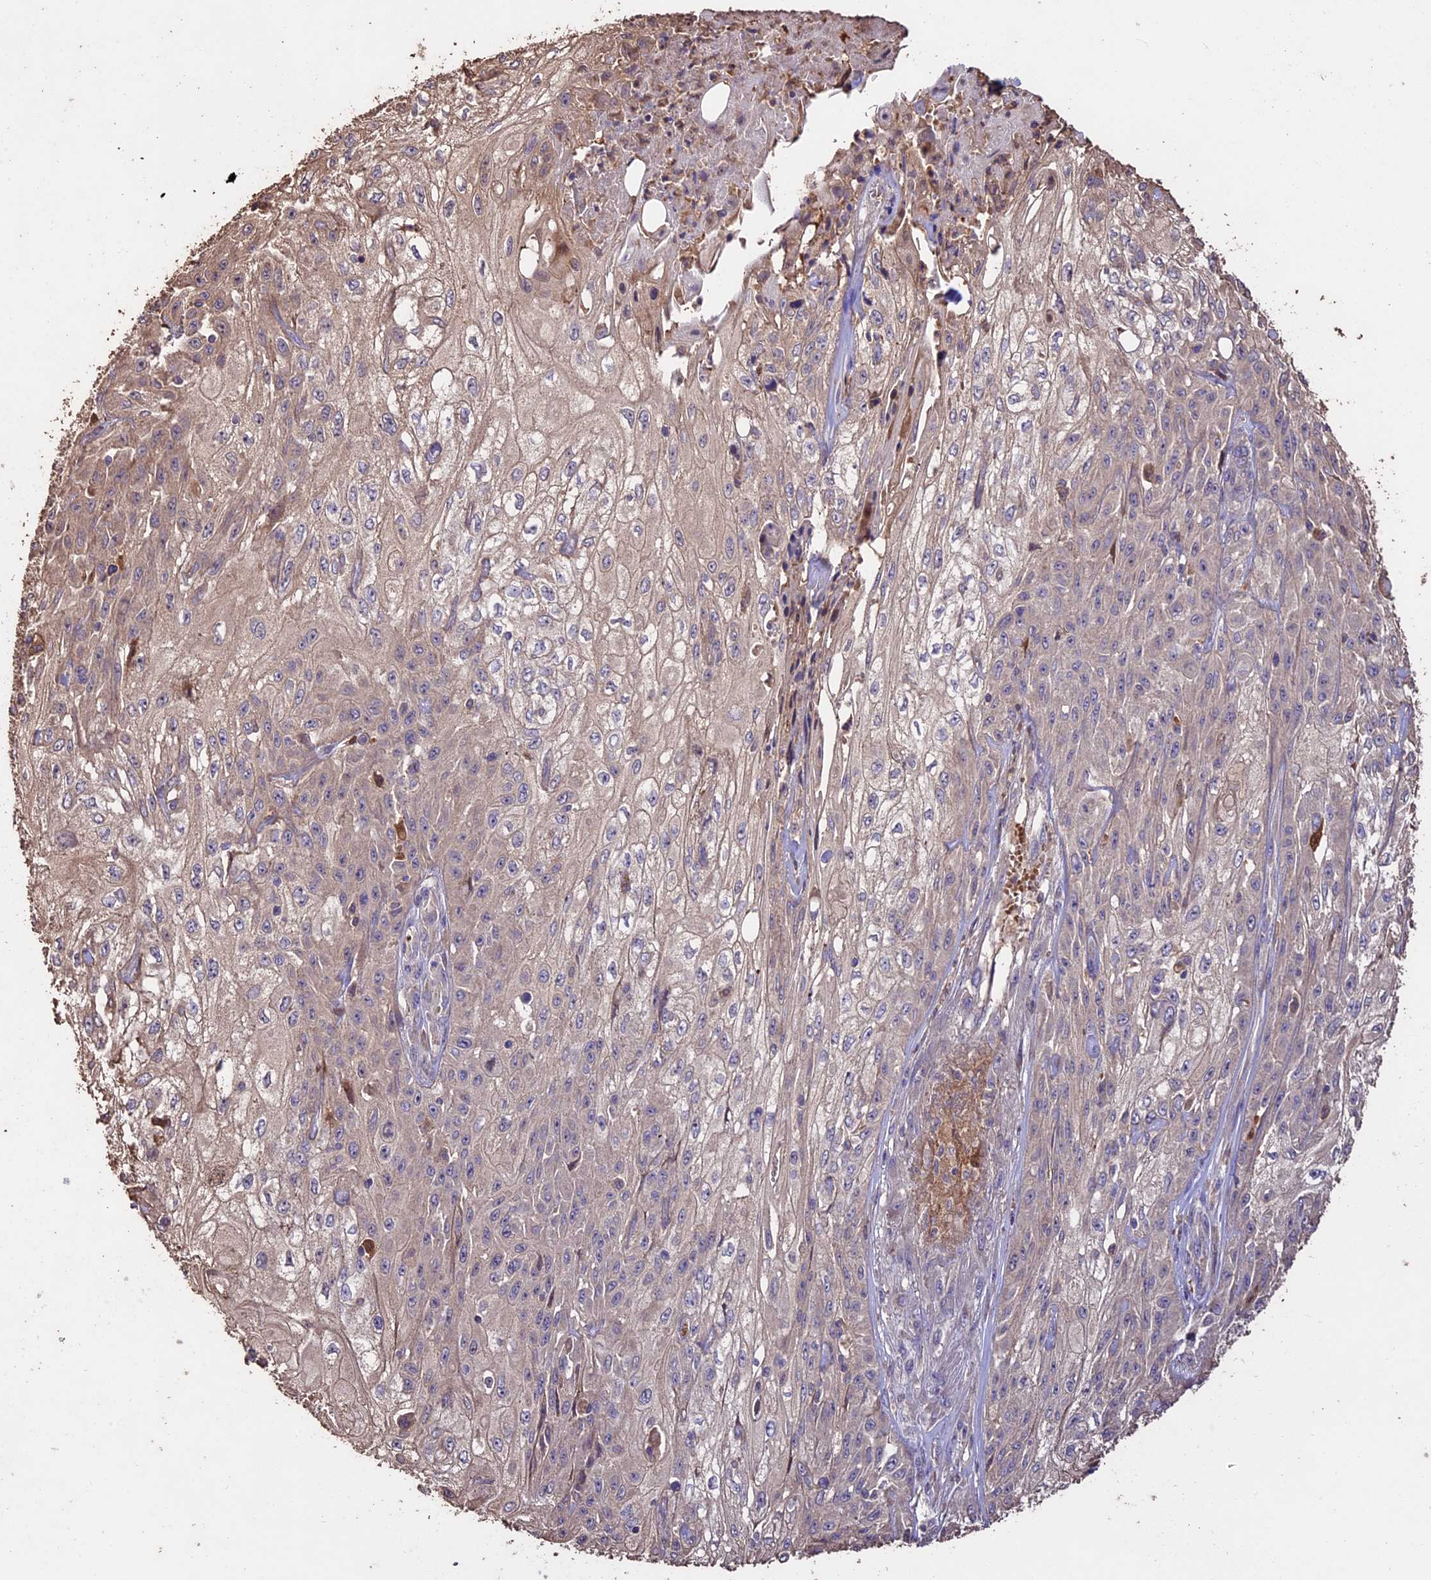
{"staining": {"intensity": "negative", "quantity": "none", "location": "none"}, "tissue": "skin cancer", "cell_type": "Tumor cells", "image_type": "cancer", "snomed": [{"axis": "morphology", "description": "Squamous cell carcinoma, NOS"}, {"axis": "morphology", "description": "Squamous cell carcinoma, metastatic, NOS"}, {"axis": "topography", "description": "Skin"}, {"axis": "topography", "description": "Lymph node"}], "caption": "Immunohistochemistry (IHC) micrograph of skin cancer (metastatic squamous cell carcinoma) stained for a protein (brown), which demonstrates no expression in tumor cells. (DAB IHC with hematoxylin counter stain).", "gene": "CRLF1", "patient": {"sex": "male", "age": 75}}